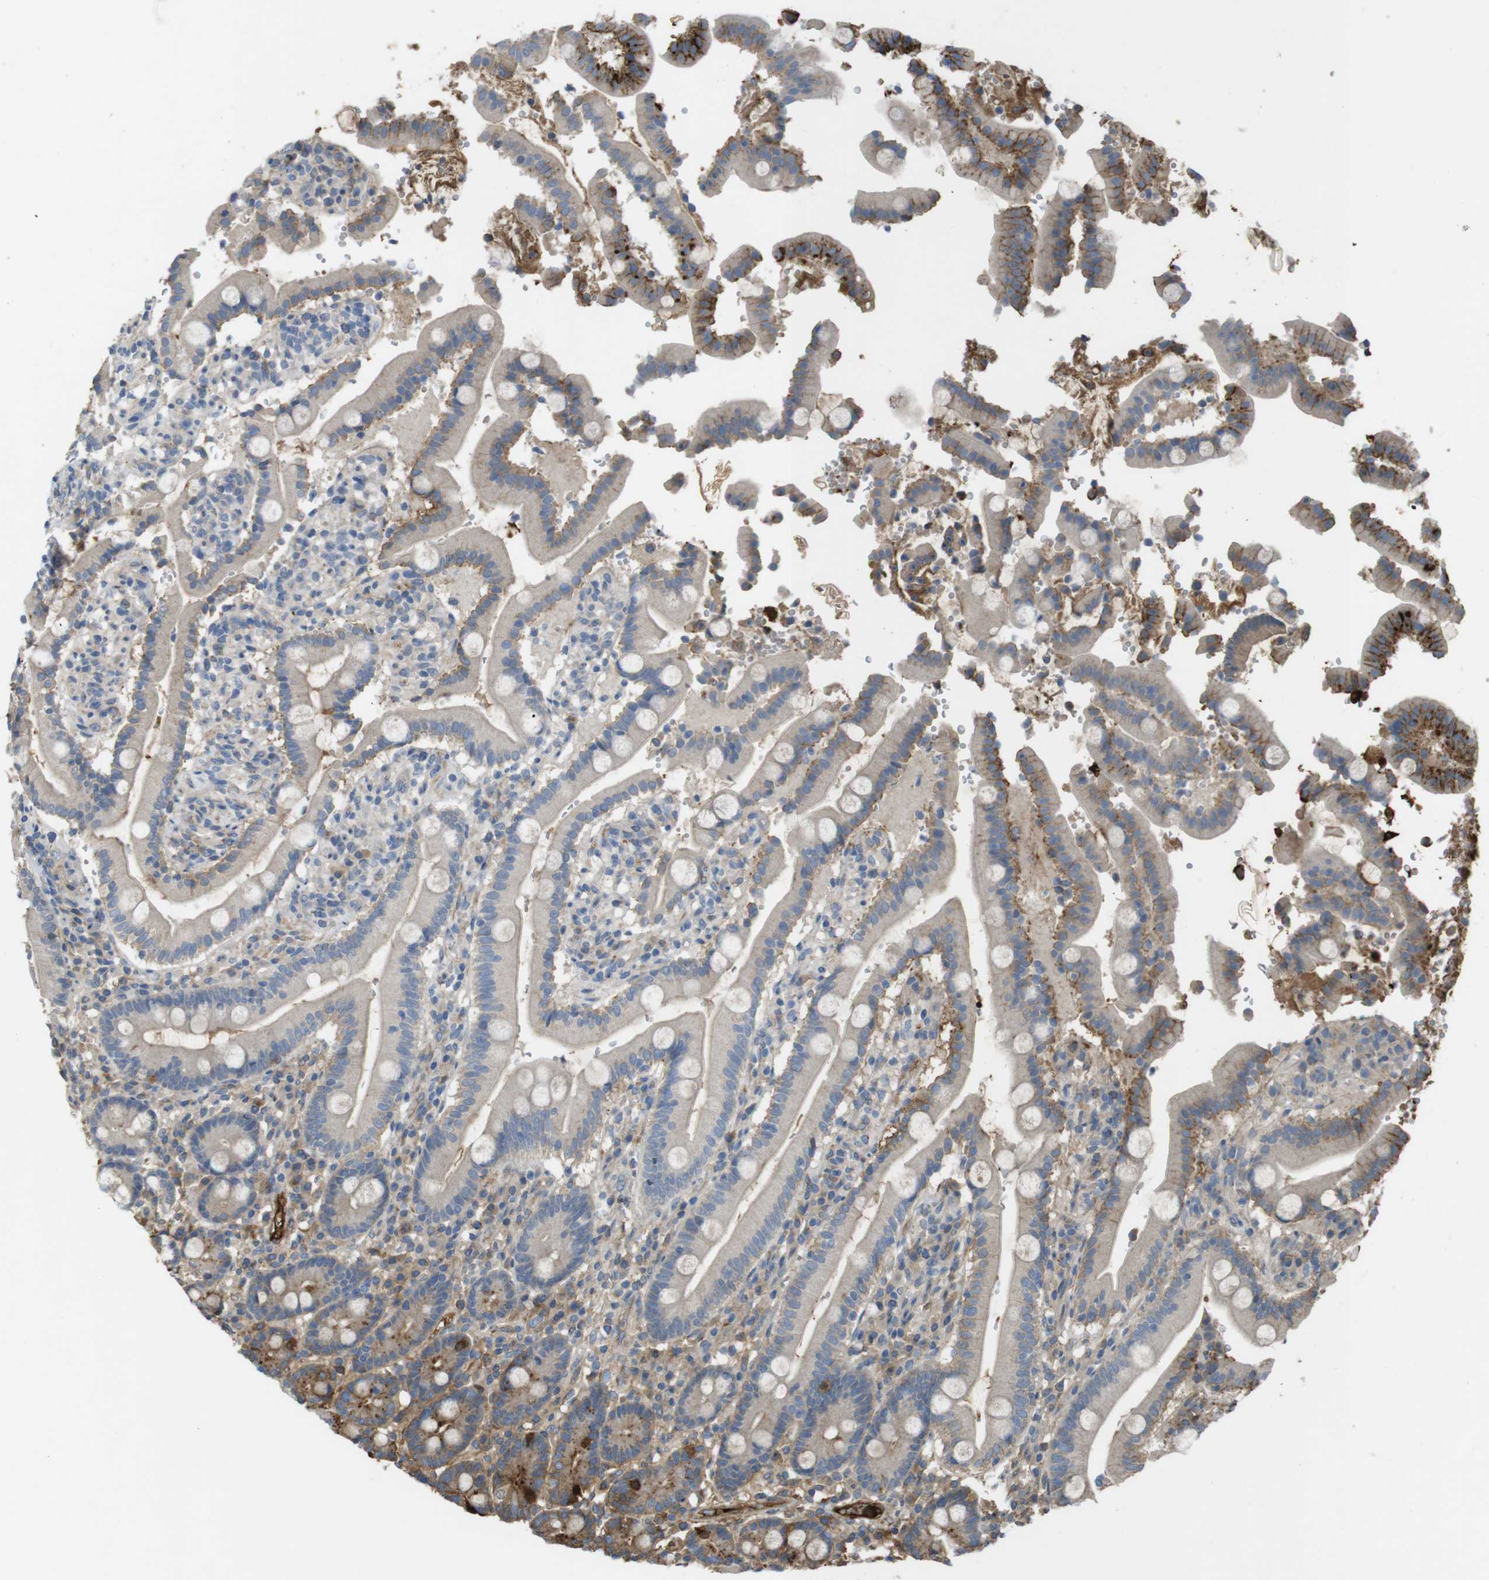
{"staining": {"intensity": "moderate", "quantity": "<25%", "location": "cytoplasmic/membranous"}, "tissue": "duodenum", "cell_type": "Glandular cells", "image_type": "normal", "snomed": [{"axis": "morphology", "description": "Normal tissue, NOS"}, {"axis": "topography", "description": "Small intestine, NOS"}], "caption": "This is an image of immunohistochemistry (IHC) staining of unremarkable duodenum, which shows moderate positivity in the cytoplasmic/membranous of glandular cells.", "gene": "LTBP4", "patient": {"sex": "female", "age": 71}}